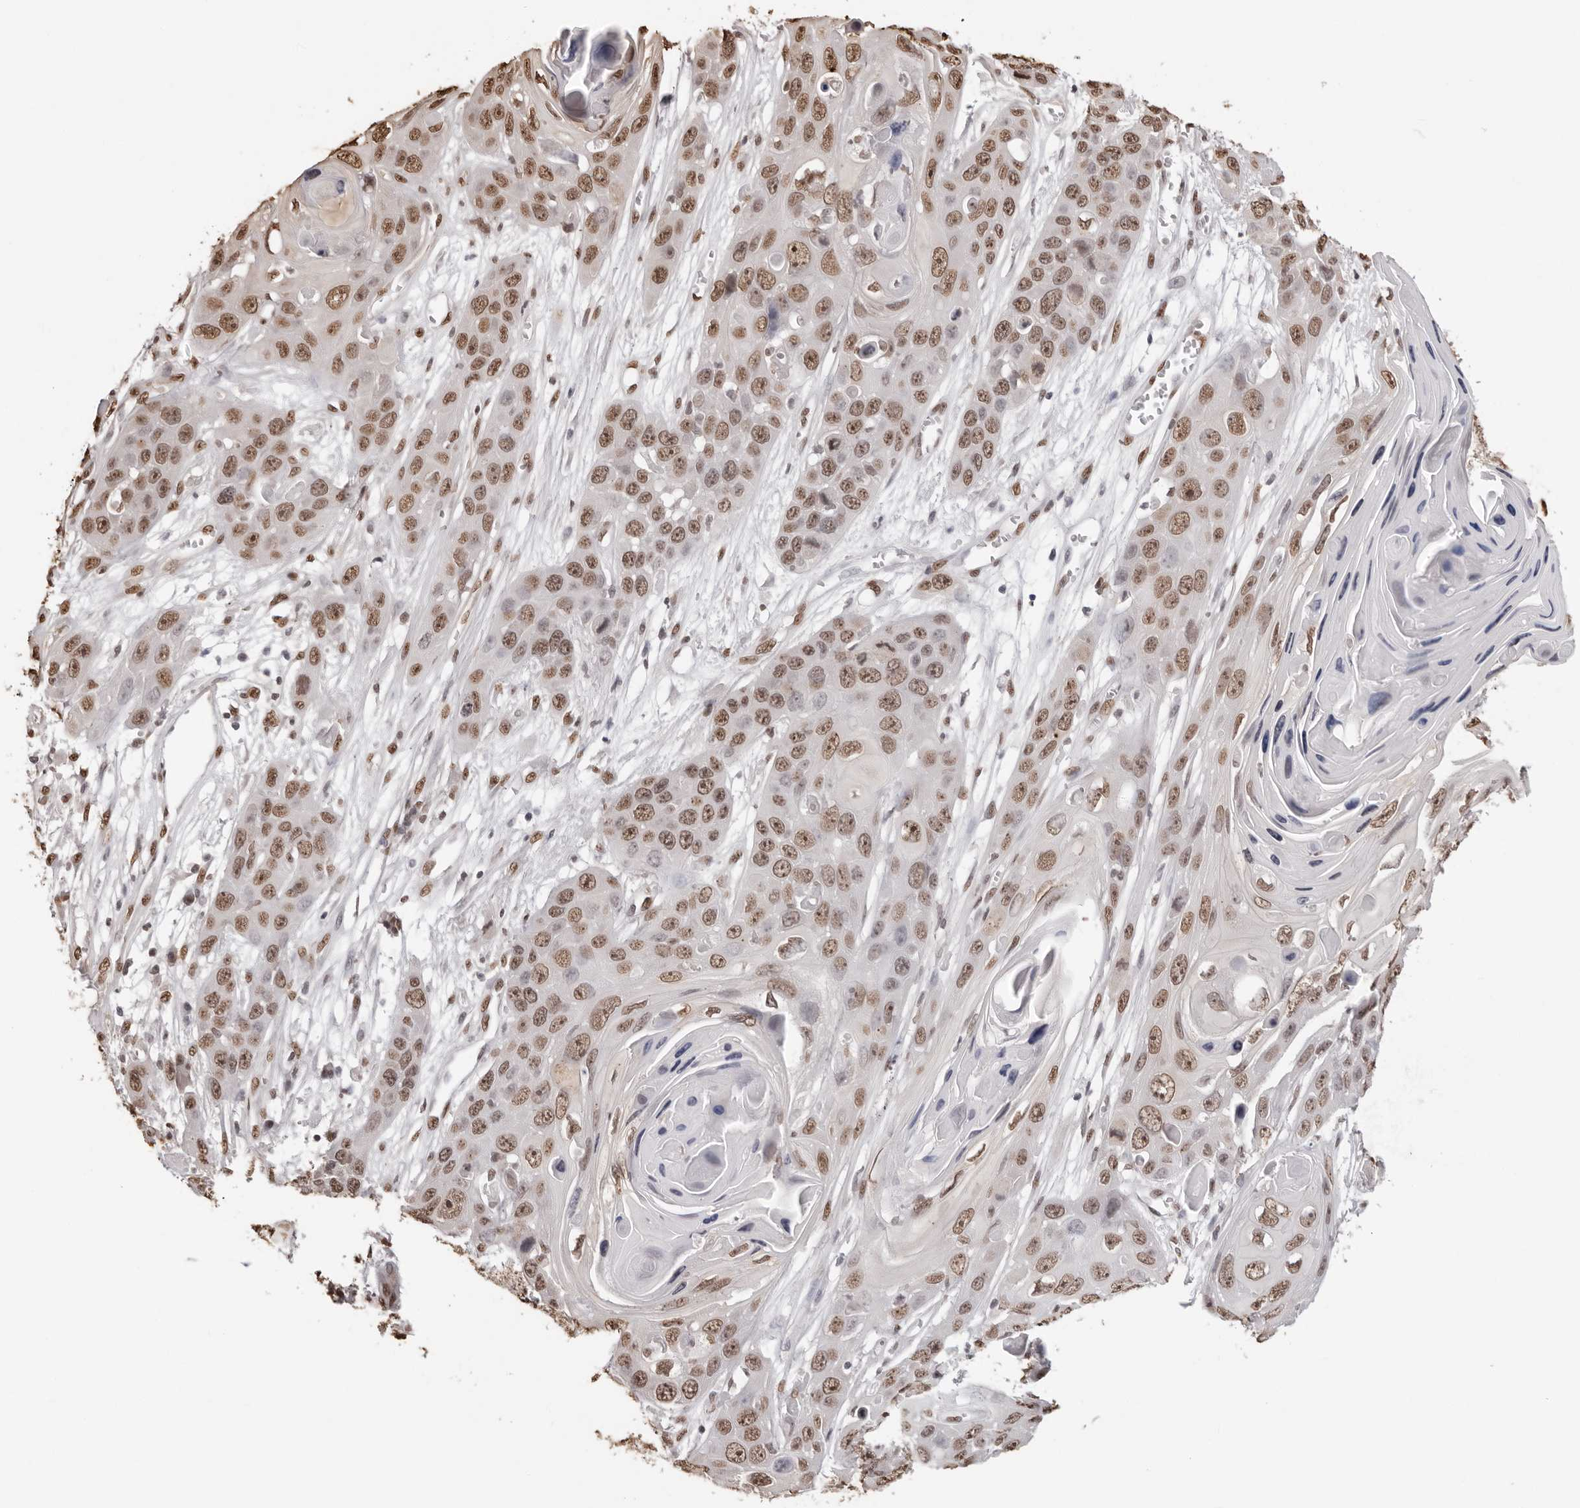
{"staining": {"intensity": "moderate", "quantity": ">75%", "location": "nuclear"}, "tissue": "skin cancer", "cell_type": "Tumor cells", "image_type": "cancer", "snomed": [{"axis": "morphology", "description": "Squamous cell carcinoma, NOS"}, {"axis": "topography", "description": "Skin"}], "caption": "This micrograph displays immunohistochemistry (IHC) staining of skin squamous cell carcinoma, with medium moderate nuclear expression in about >75% of tumor cells.", "gene": "OLIG3", "patient": {"sex": "male", "age": 55}}